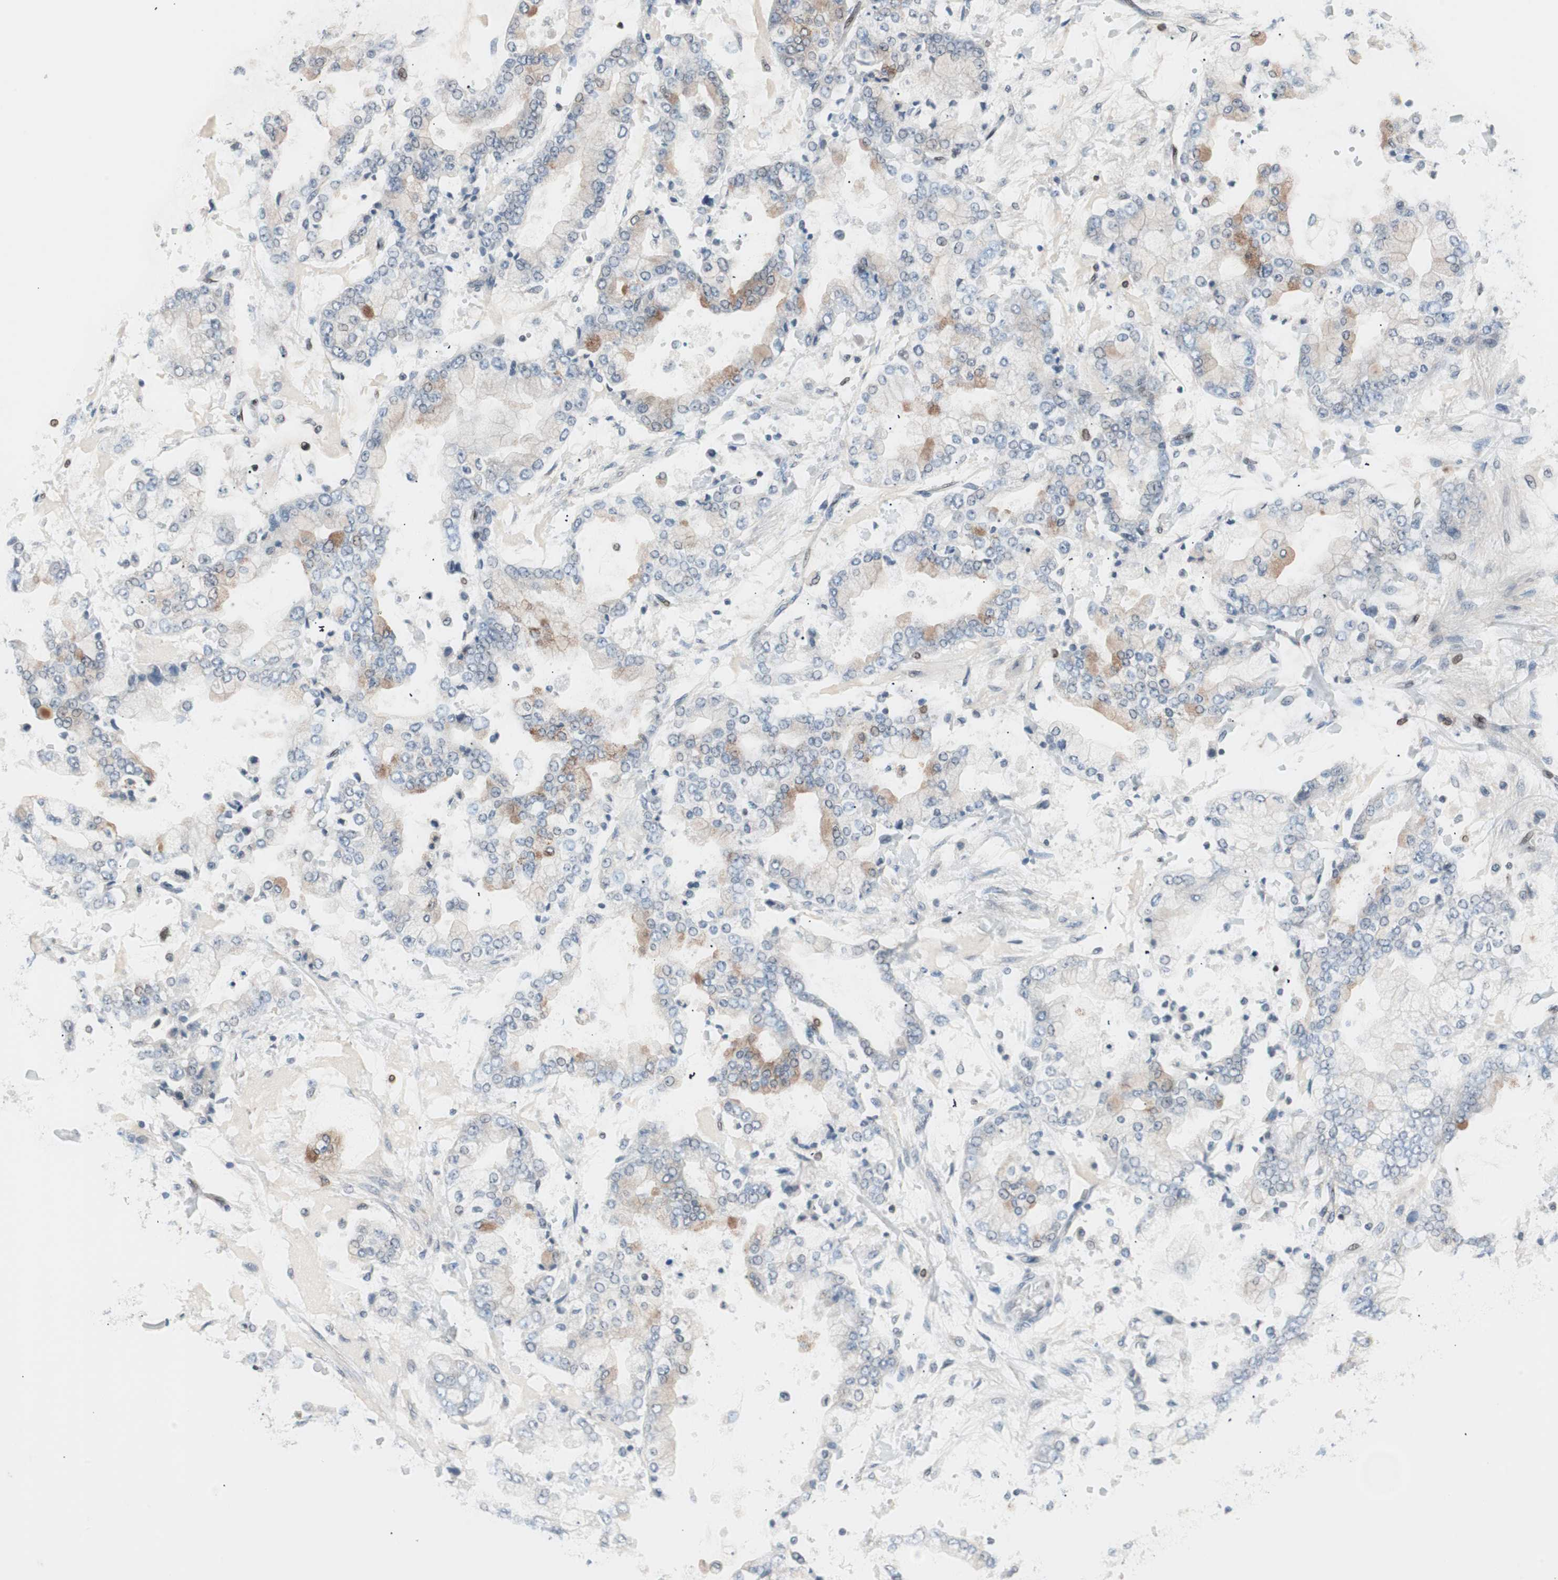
{"staining": {"intensity": "moderate", "quantity": "<25%", "location": "cytoplasmic/membranous"}, "tissue": "stomach cancer", "cell_type": "Tumor cells", "image_type": "cancer", "snomed": [{"axis": "morphology", "description": "Adenocarcinoma, NOS"}, {"axis": "topography", "description": "Stomach"}], "caption": "Tumor cells display low levels of moderate cytoplasmic/membranous staining in approximately <25% of cells in stomach cancer (adenocarcinoma).", "gene": "POLH", "patient": {"sex": "male", "age": 76}}